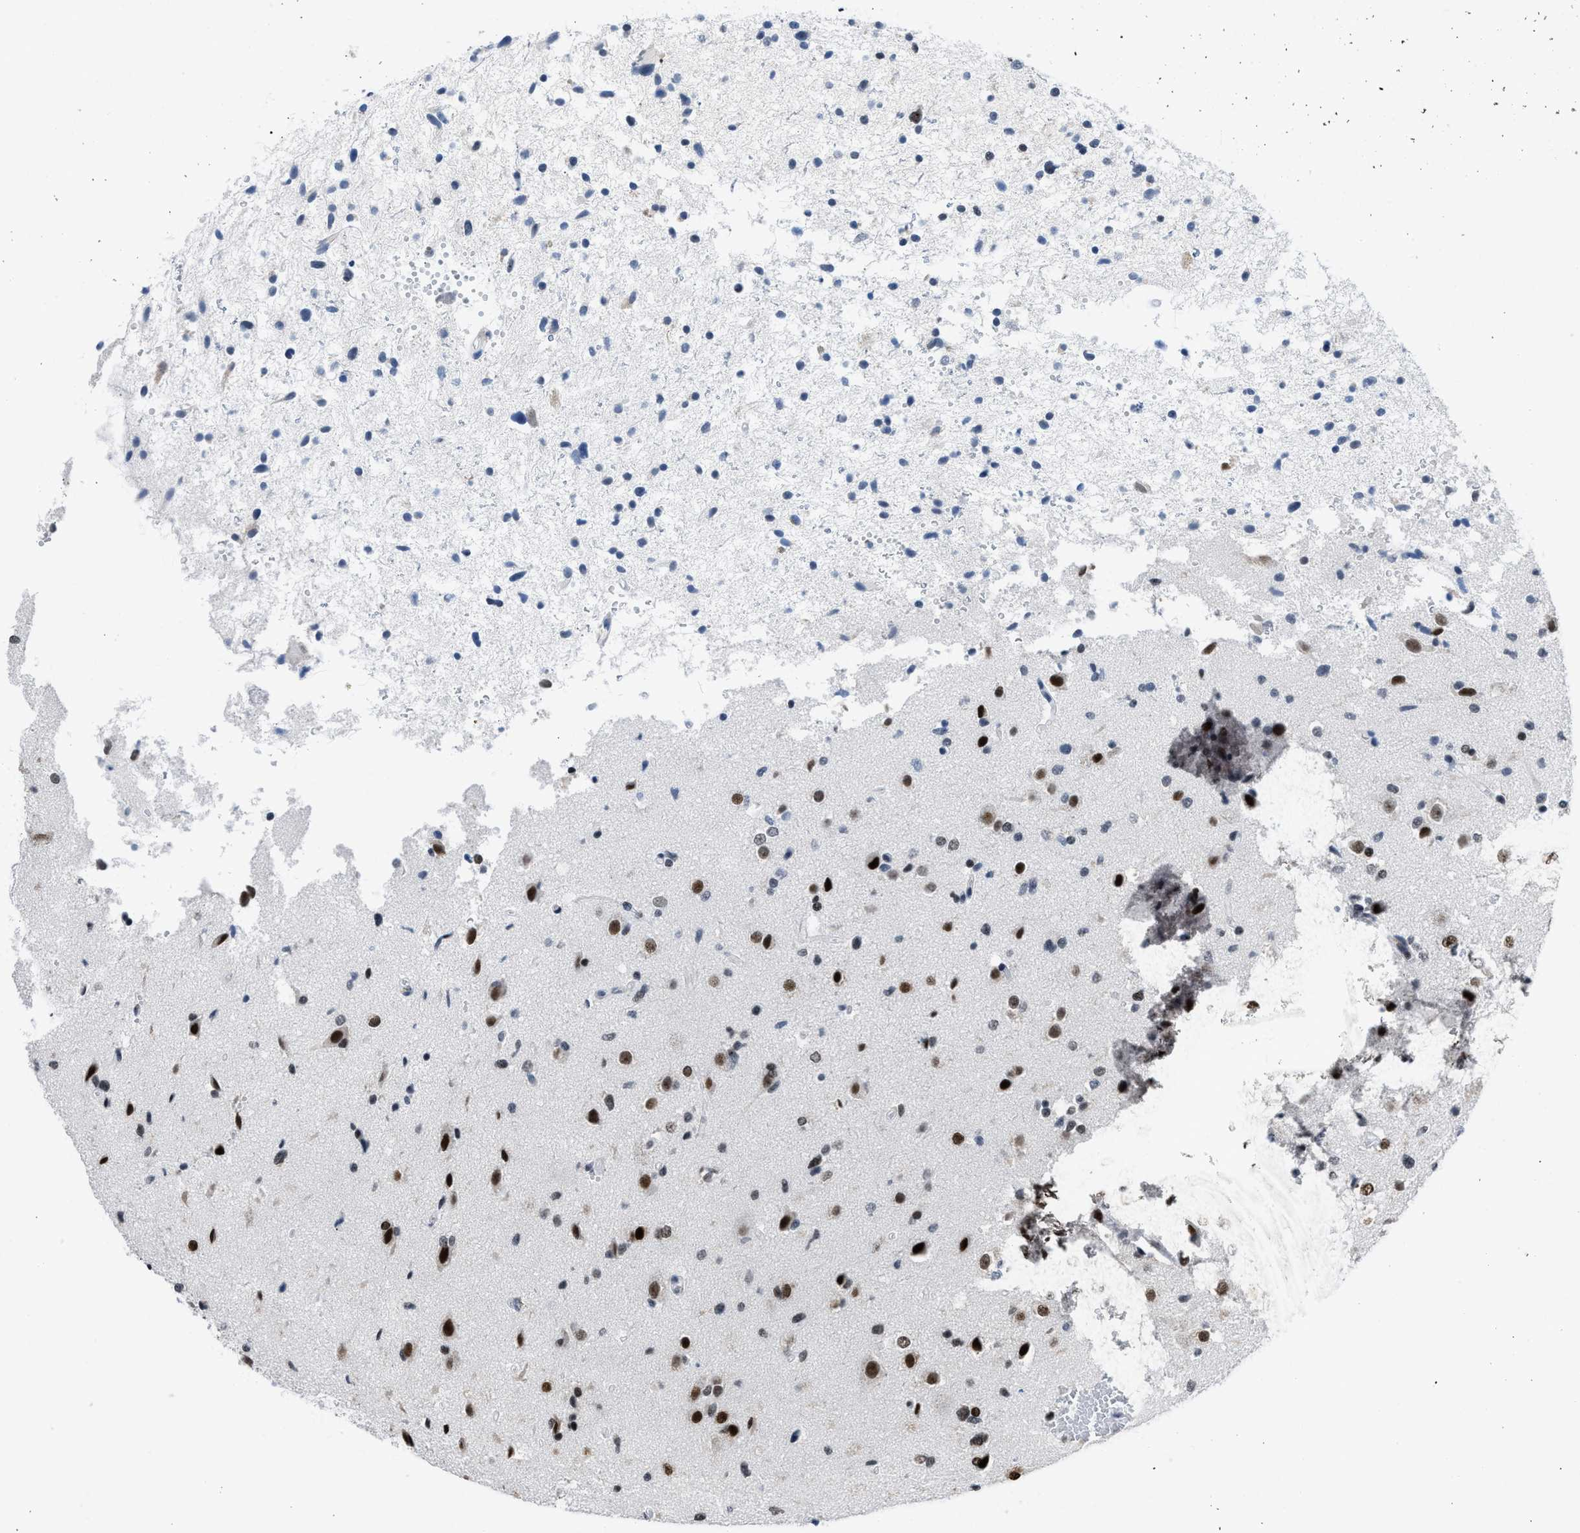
{"staining": {"intensity": "strong", "quantity": ">75%", "location": "nuclear"}, "tissue": "glioma", "cell_type": "Tumor cells", "image_type": "cancer", "snomed": [{"axis": "morphology", "description": "Glioma, malignant, High grade"}, {"axis": "topography", "description": "Brain"}], "caption": "An image showing strong nuclear staining in approximately >75% of tumor cells in glioma, as visualized by brown immunohistochemical staining.", "gene": "TERF2IP", "patient": {"sex": "male", "age": 33}}